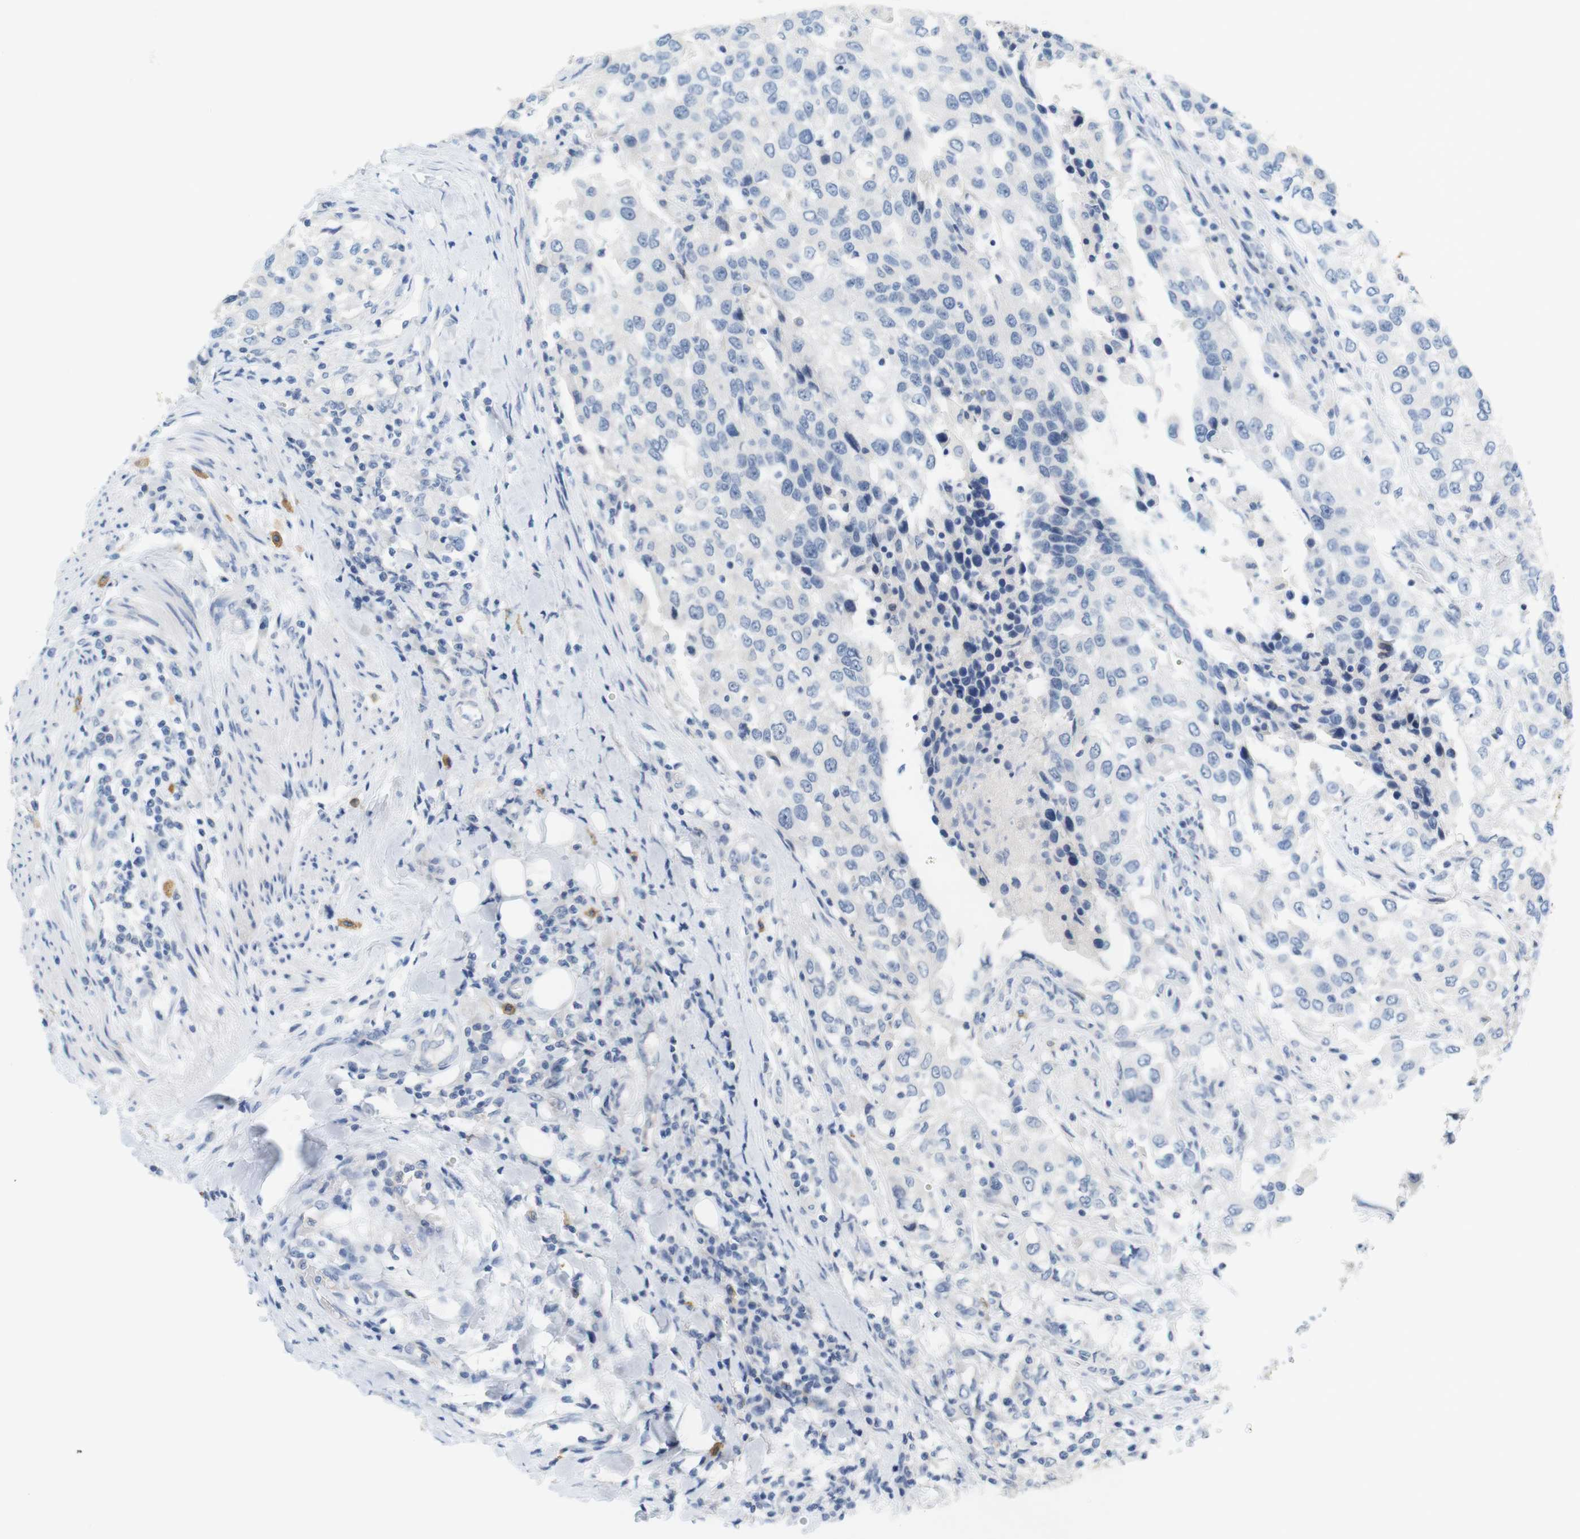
{"staining": {"intensity": "negative", "quantity": "none", "location": "none"}, "tissue": "urothelial cancer", "cell_type": "Tumor cells", "image_type": "cancer", "snomed": [{"axis": "morphology", "description": "Urothelial carcinoma, High grade"}, {"axis": "topography", "description": "Urinary bladder"}], "caption": "Immunohistochemistry (IHC) of human urothelial carcinoma (high-grade) displays no expression in tumor cells.", "gene": "LRRK2", "patient": {"sex": "female", "age": 56}}